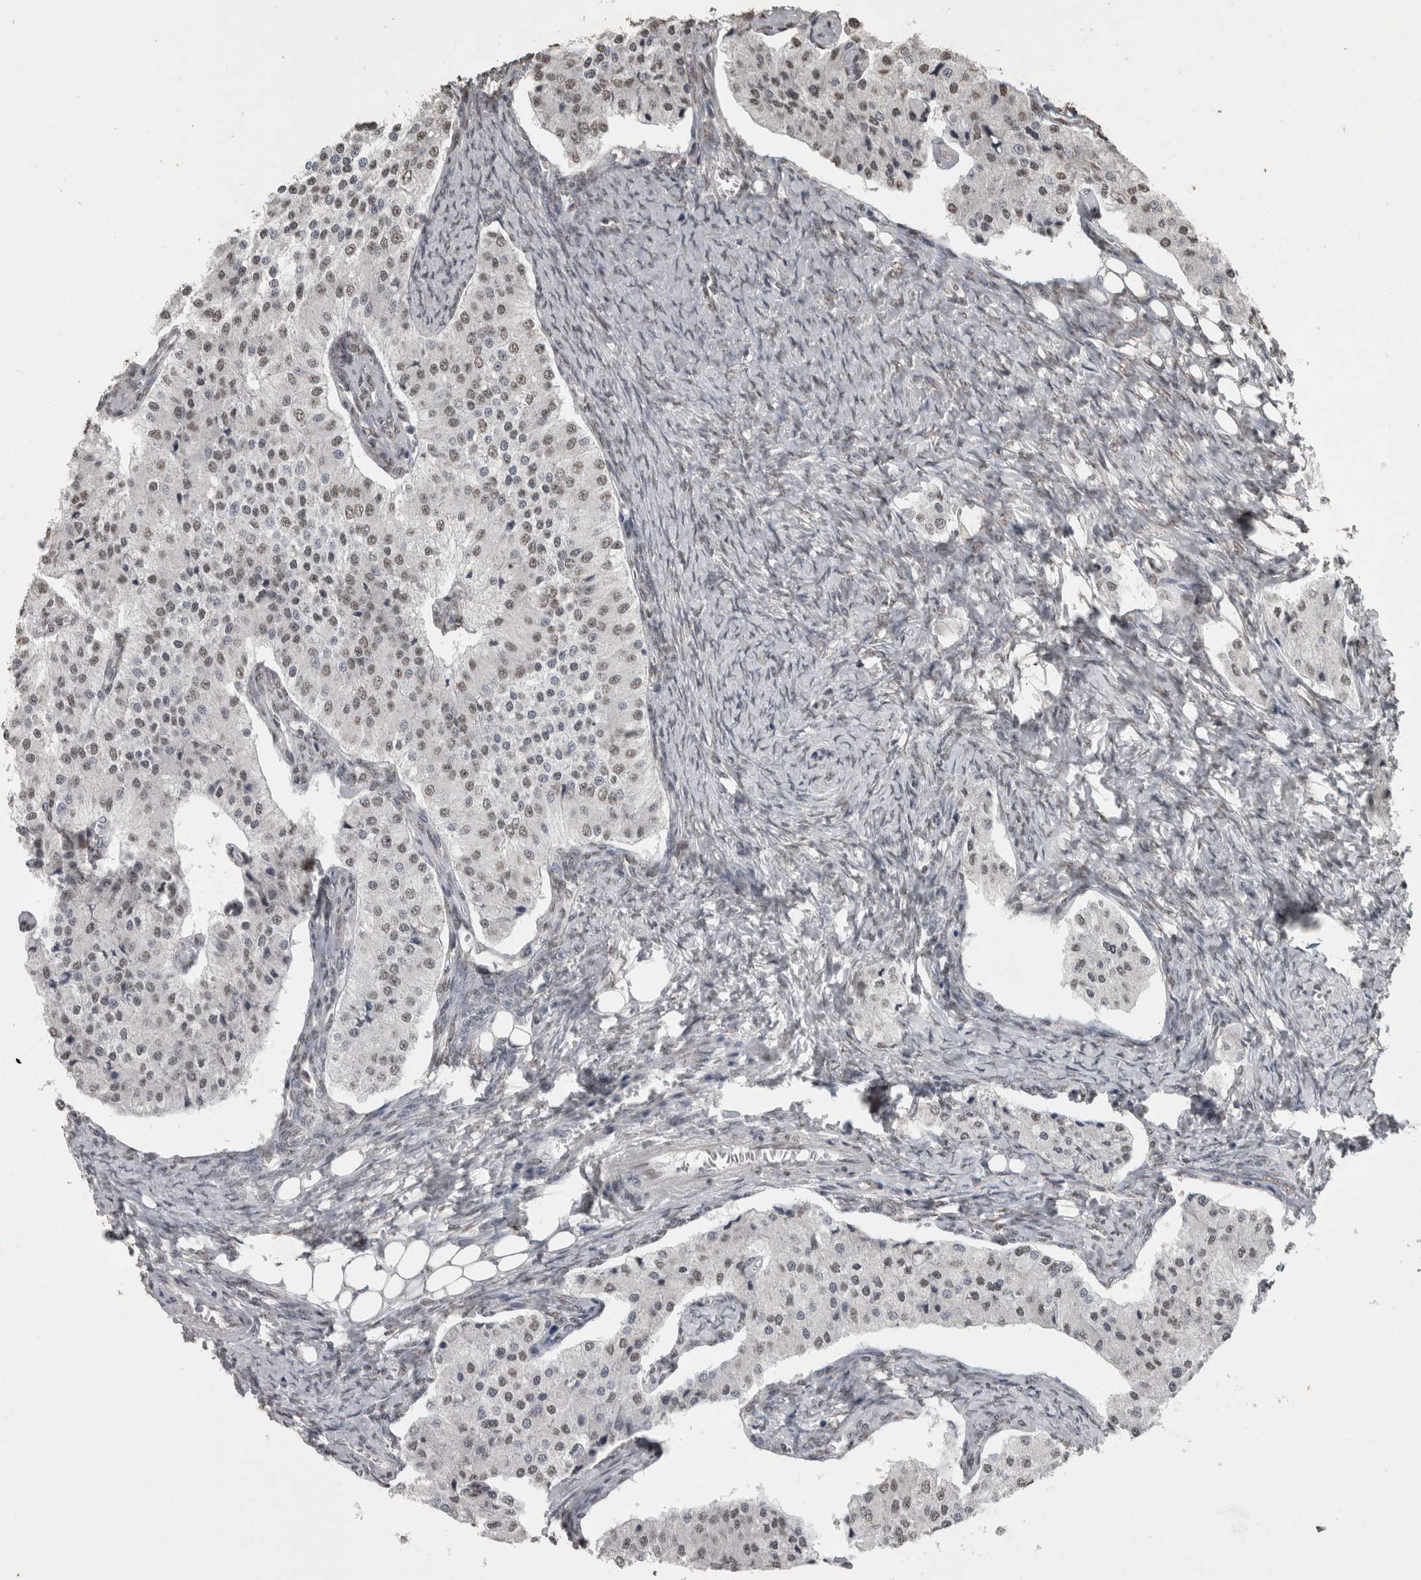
{"staining": {"intensity": "weak", "quantity": "<25%", "location": "nuclear"}, "tissue": "carcinoid", "cell_type": "Tumor cells", "image_type": "cancer", "snomed": [{"axis": "morphology", "description": "Carcinoid, malignant, NOS"}, {"axis": "topography", "description": "Colon"}], "caption": "This is an immunohistochemistry (IHC) image of human malignant carcinoid. There is no staining in tumor cells.", "gene": "SMAD7", "patient": {"sex": "female", "age": 52}}